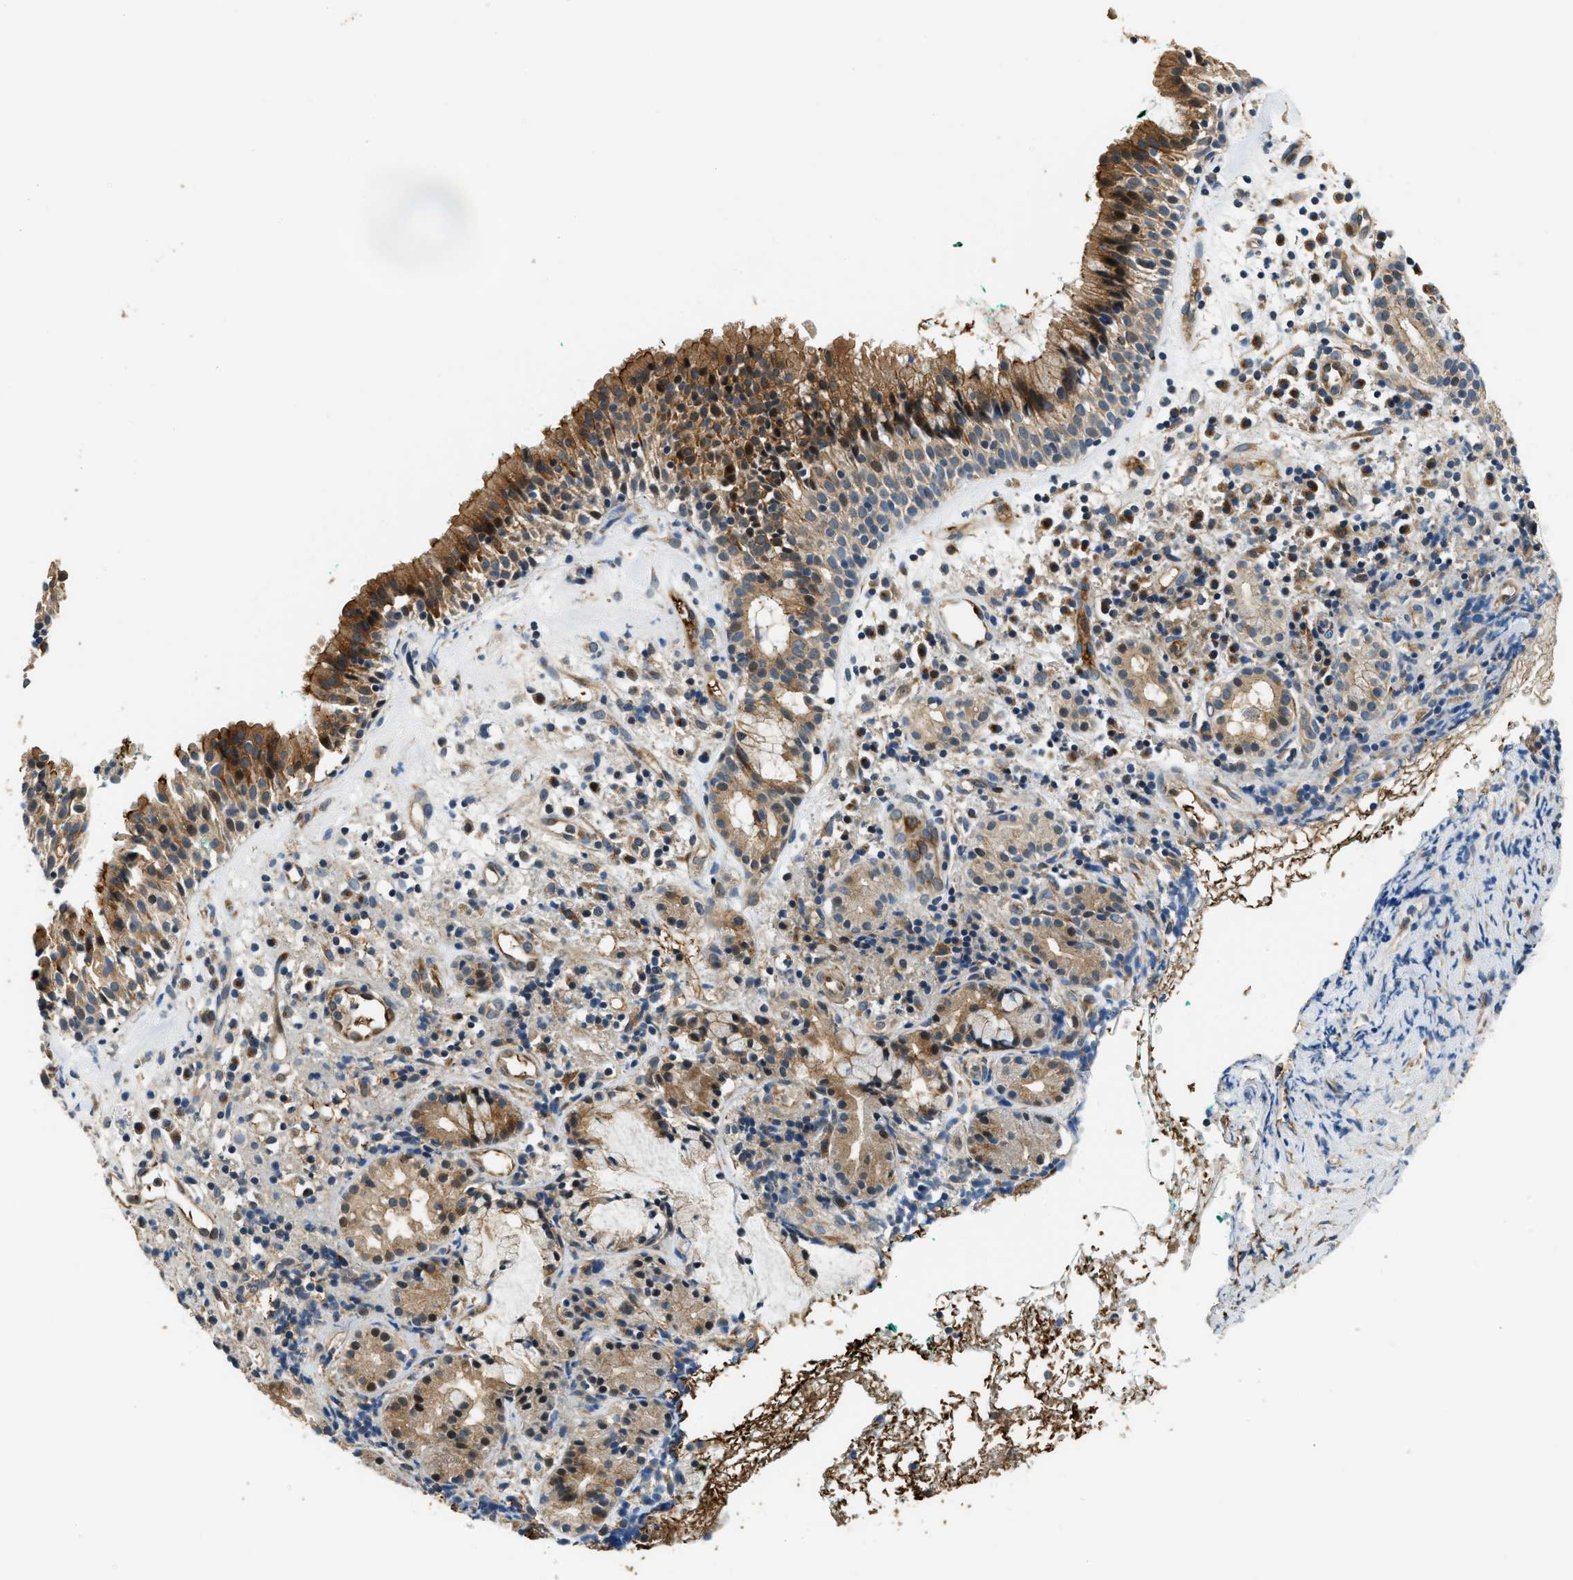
{"staining": {"intensity": "strong", "quantity": ">75%", "location": "cytoplasmic/membranous"}, "tissue": "nasopharynx", "cell_type": "Respiratory epithelial cells", "image_type": "normal", "snomed": [{"axis": "morphology", "description": "Normal tissue, NOS"}, {"axis": "morphology", "description": "Basal cell carcinoma"}, {"axis": "topography", "description": "Cartilage tissue"}, {"axis": "topography", "description": "Nasopharynx"}, {"axis": "topography", "description": "Oral tissue"}], "caption": "Nasopharynx was stained to show a protein in brown. There is high levels of strong cytoplasmic/membranous expression in approximately >75% of respiratory epithelial cells.", "gene": "ALOX12", "patient": {"sex": "female", "age": 77}}